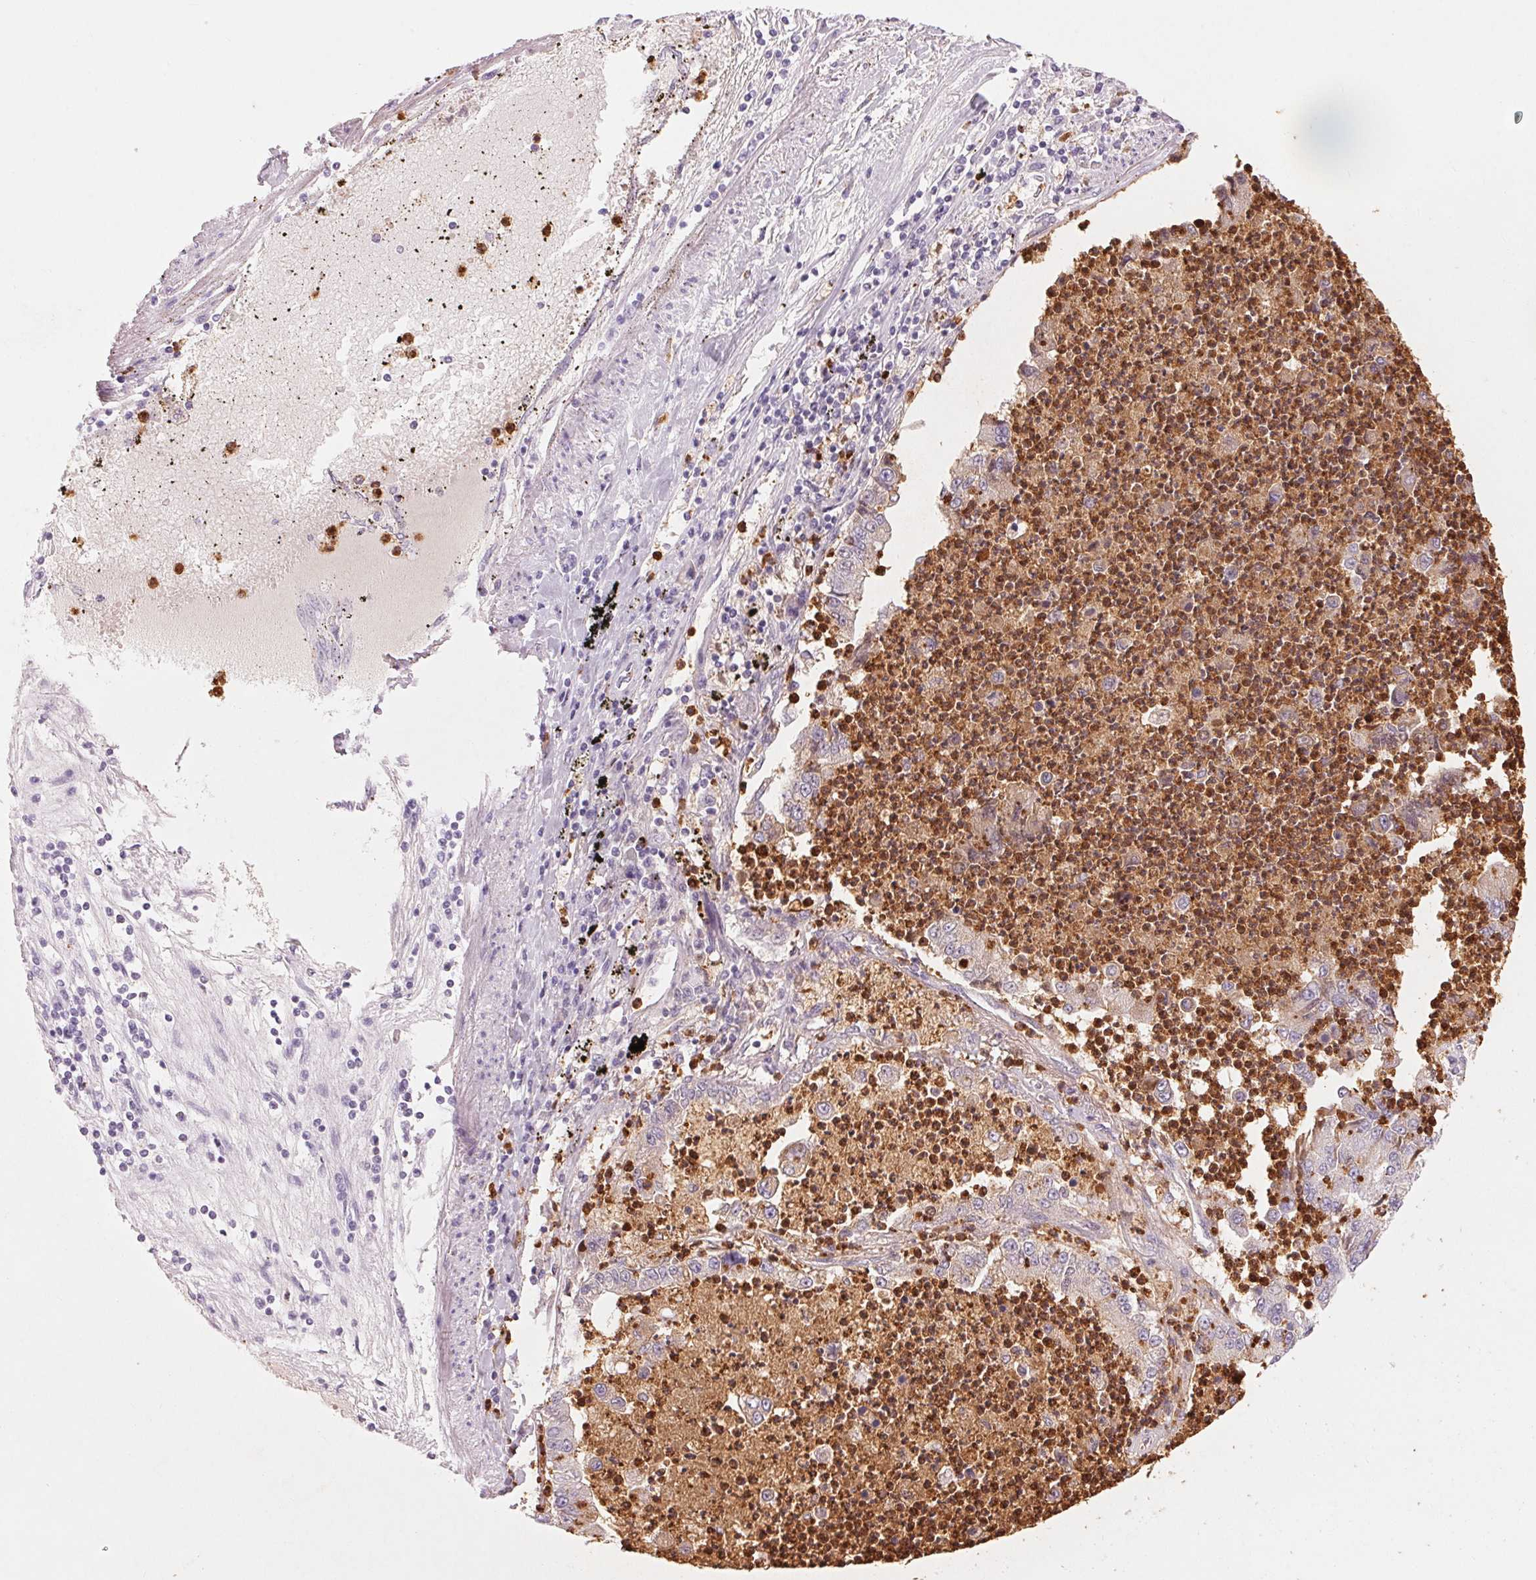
{"staining": {"intensity": "negative", "quantity": "none", "location": "none"}, "tissue": "lung cancer", "cell_type": "Tumor cells", "image_type": "cancer", "snomed": [{"axis": "morphology", "description": "Adenocarcinoma, NOS"}, {"axis": "topography", "description": "Lung"}], "caption": "This micrograph is of lung adenocarcinoma stained with immunohistochemistry to label a protein in brown with the nuclei are counter-stained blue. There is no staining in tumor cells. Nuclei are stained in blue.", "gene": "KLK7", "patient": {"sex": "female", "age": 57}}